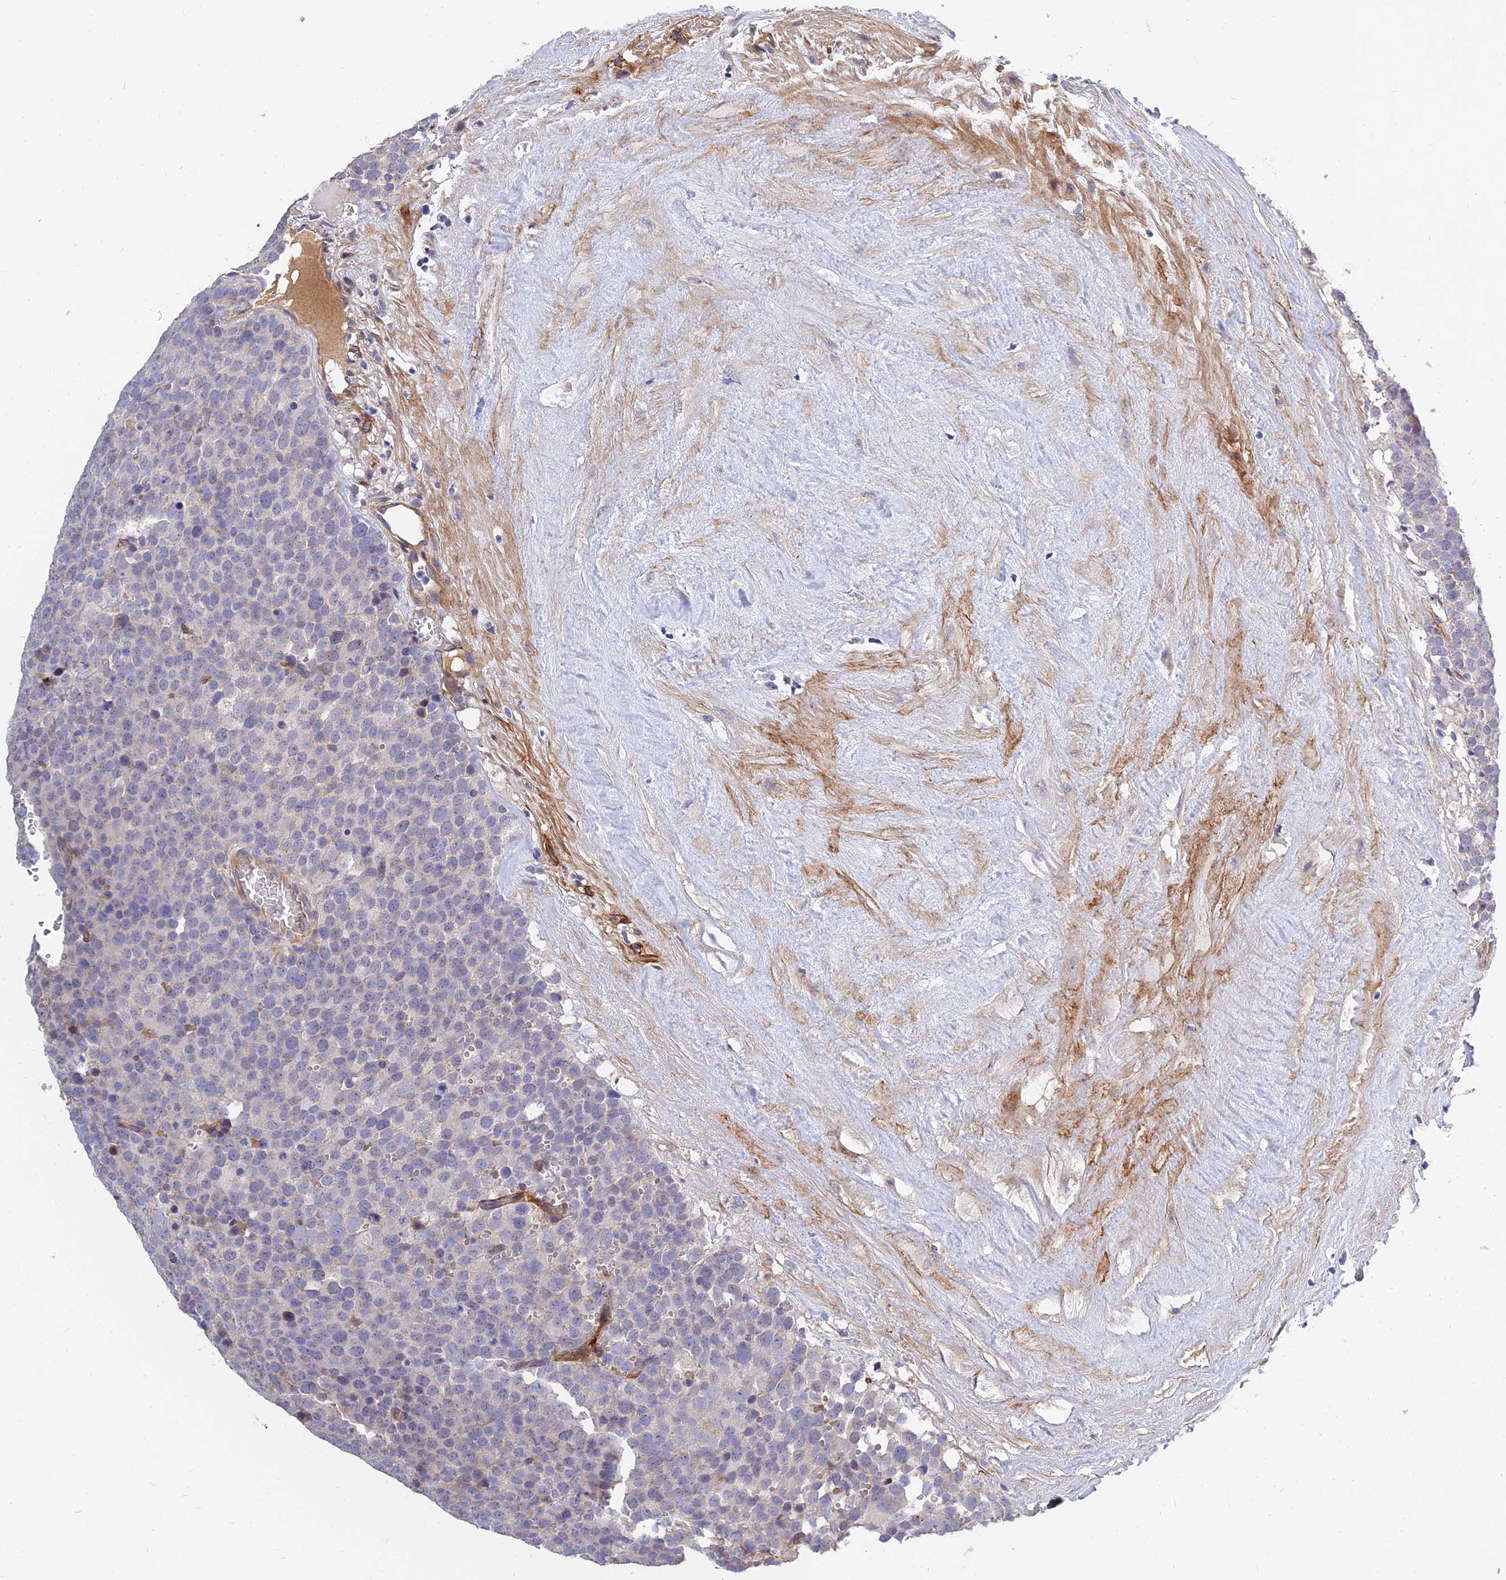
{"staining": {"intensity": "negative", "quantity": "none", "location": "none"}, "tissue": "testis cancer", "cell_type": "Tumor cells", "image_type": "cancer", "snomed": [{"axis": "morphology", "description": "Seminoma, NOS"}, {"axis": "topography", "description": "Testis"}], "caption": "A histopathology image of human seminoma (testis) is negative for staining in tumor cells.", "gene": "MRPL35", "patient": {"sex": "male", "age": 71}}